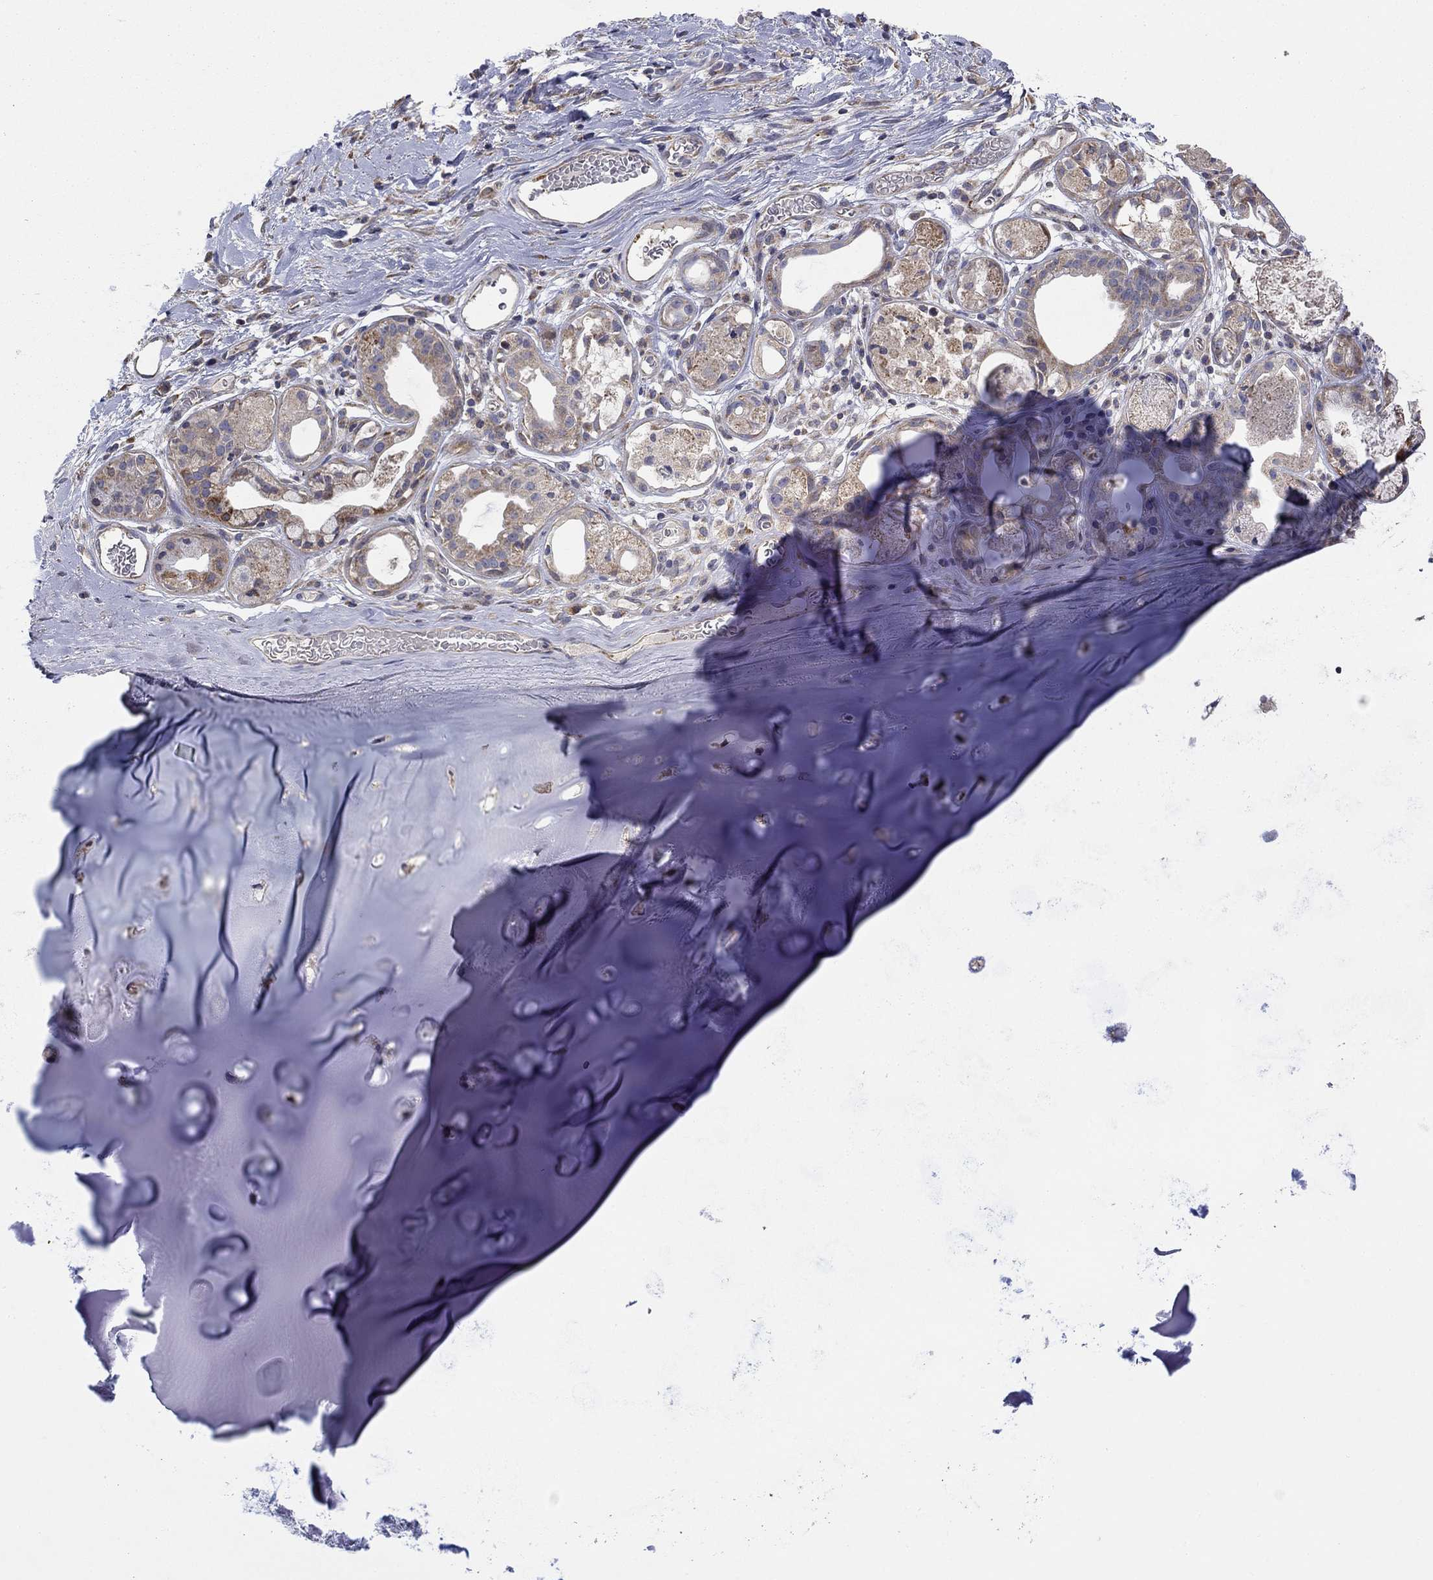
{"staining": {"intensity": "negative", "quantity": "none", "location": "none"}, "tissue": "soft tissue", "cell_type": "Chondrocytes", "image_type": "normal", "snomed": [{"axis": "morphology", "description": "Normal tissue, NOS"}, {"axis": "topography", "description": "Cartilage tissue"}], "caption": "A high-resolution photomicrograph shows immunohistochemistry staining of normal soft tissue, which demonstrates no significant staining in chondrocytes.", "gene": "MMAA", "patient": {"sex": "male", "age": 81}}